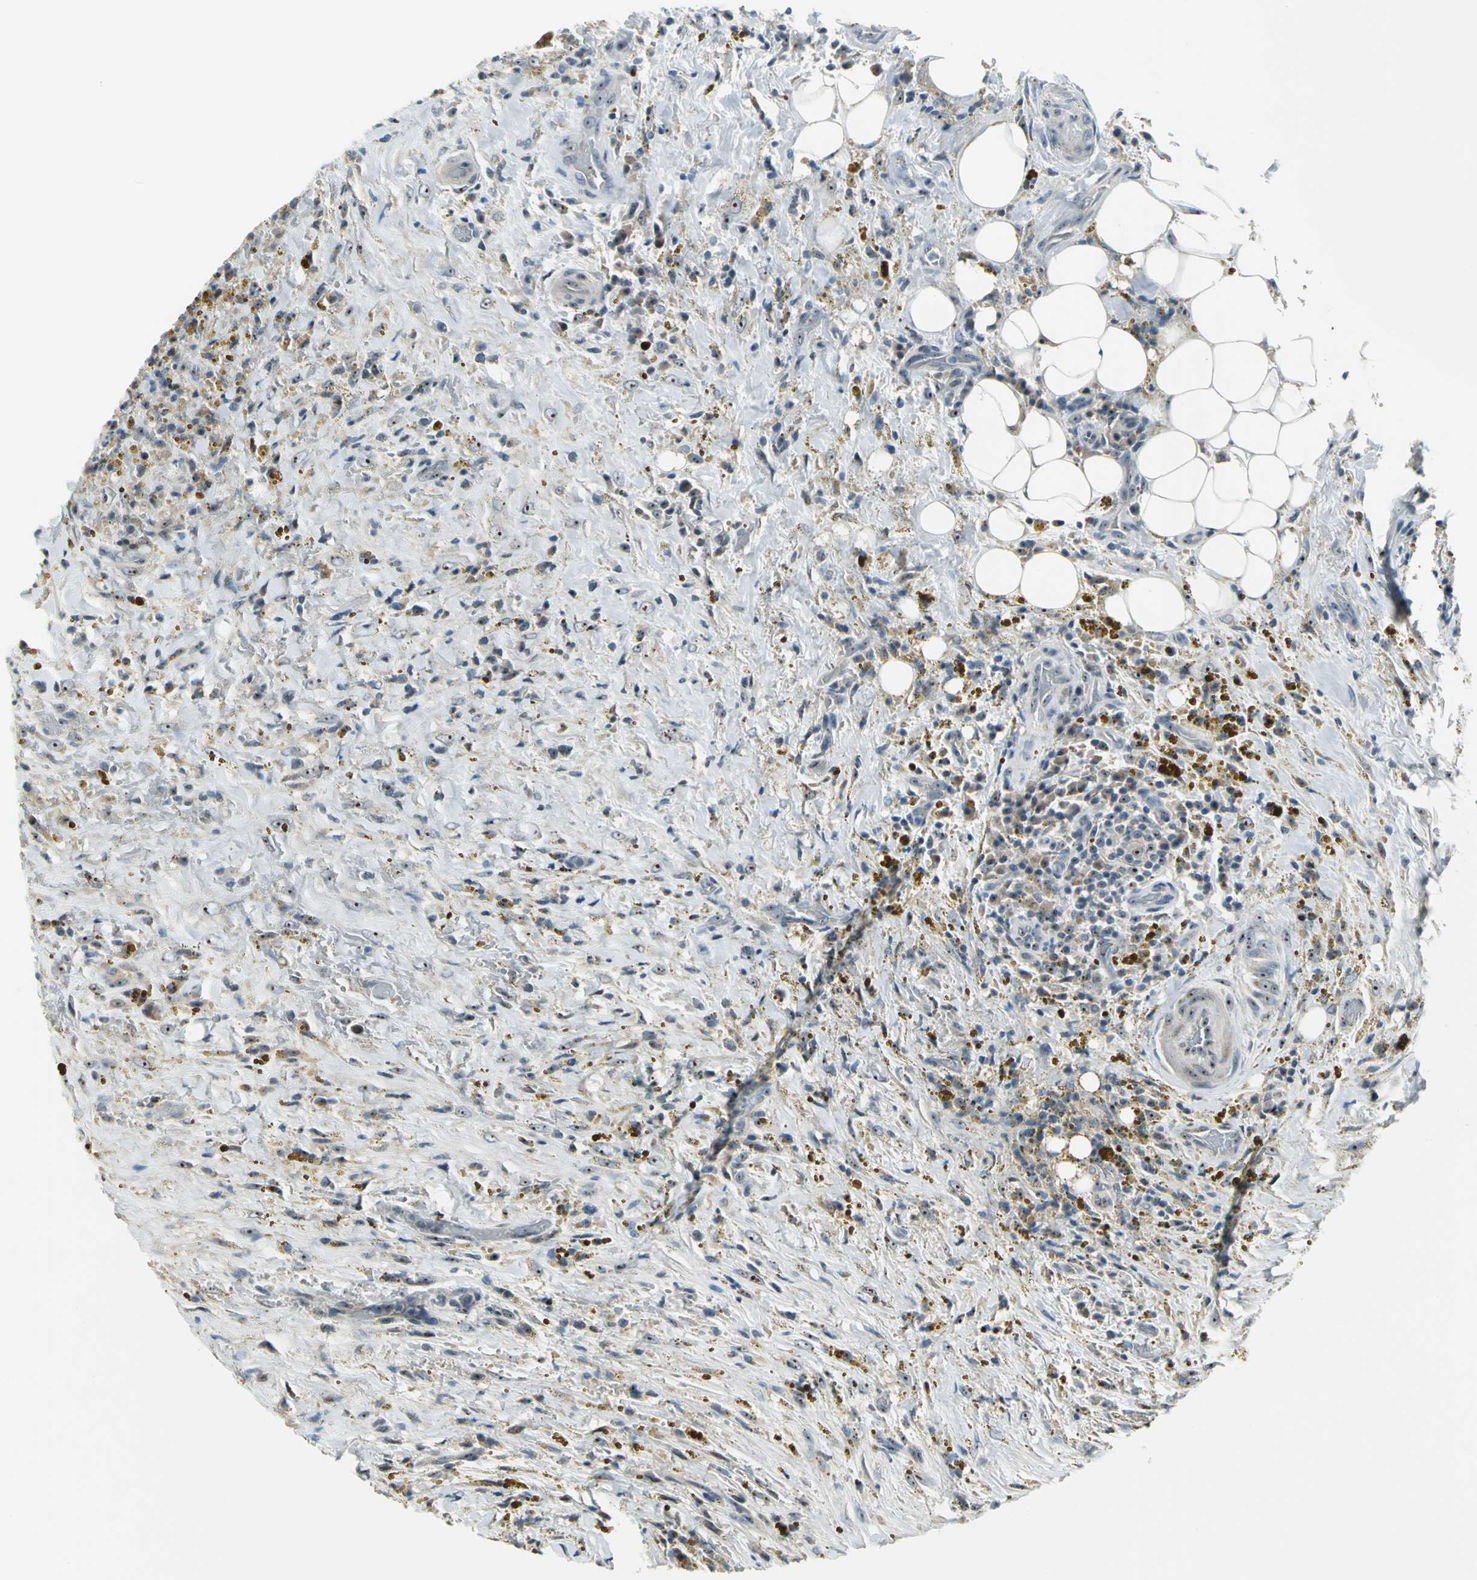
{"staining": {"intensity": "moderate", "quantity": ">75%", "location": "nuclear"}, "tissue": "thyroid cancer", "cell_type": "Tumor cells", "image_type": "cancer", "snomed": [{"axis": "morphology", "description": "Papillary adenocarcinoma, NOS"}, {"axis": "topography", "description": "Thyroid gland"}], "caption": "An IHC micrograph of neoplastic tissue is shown. Protein staining in brown labels moderate nuclear positivity in thyroid cancer within tumor cells.", "gene": "MYBBP1A", "patient": {"sex": "male", "age": 77}}